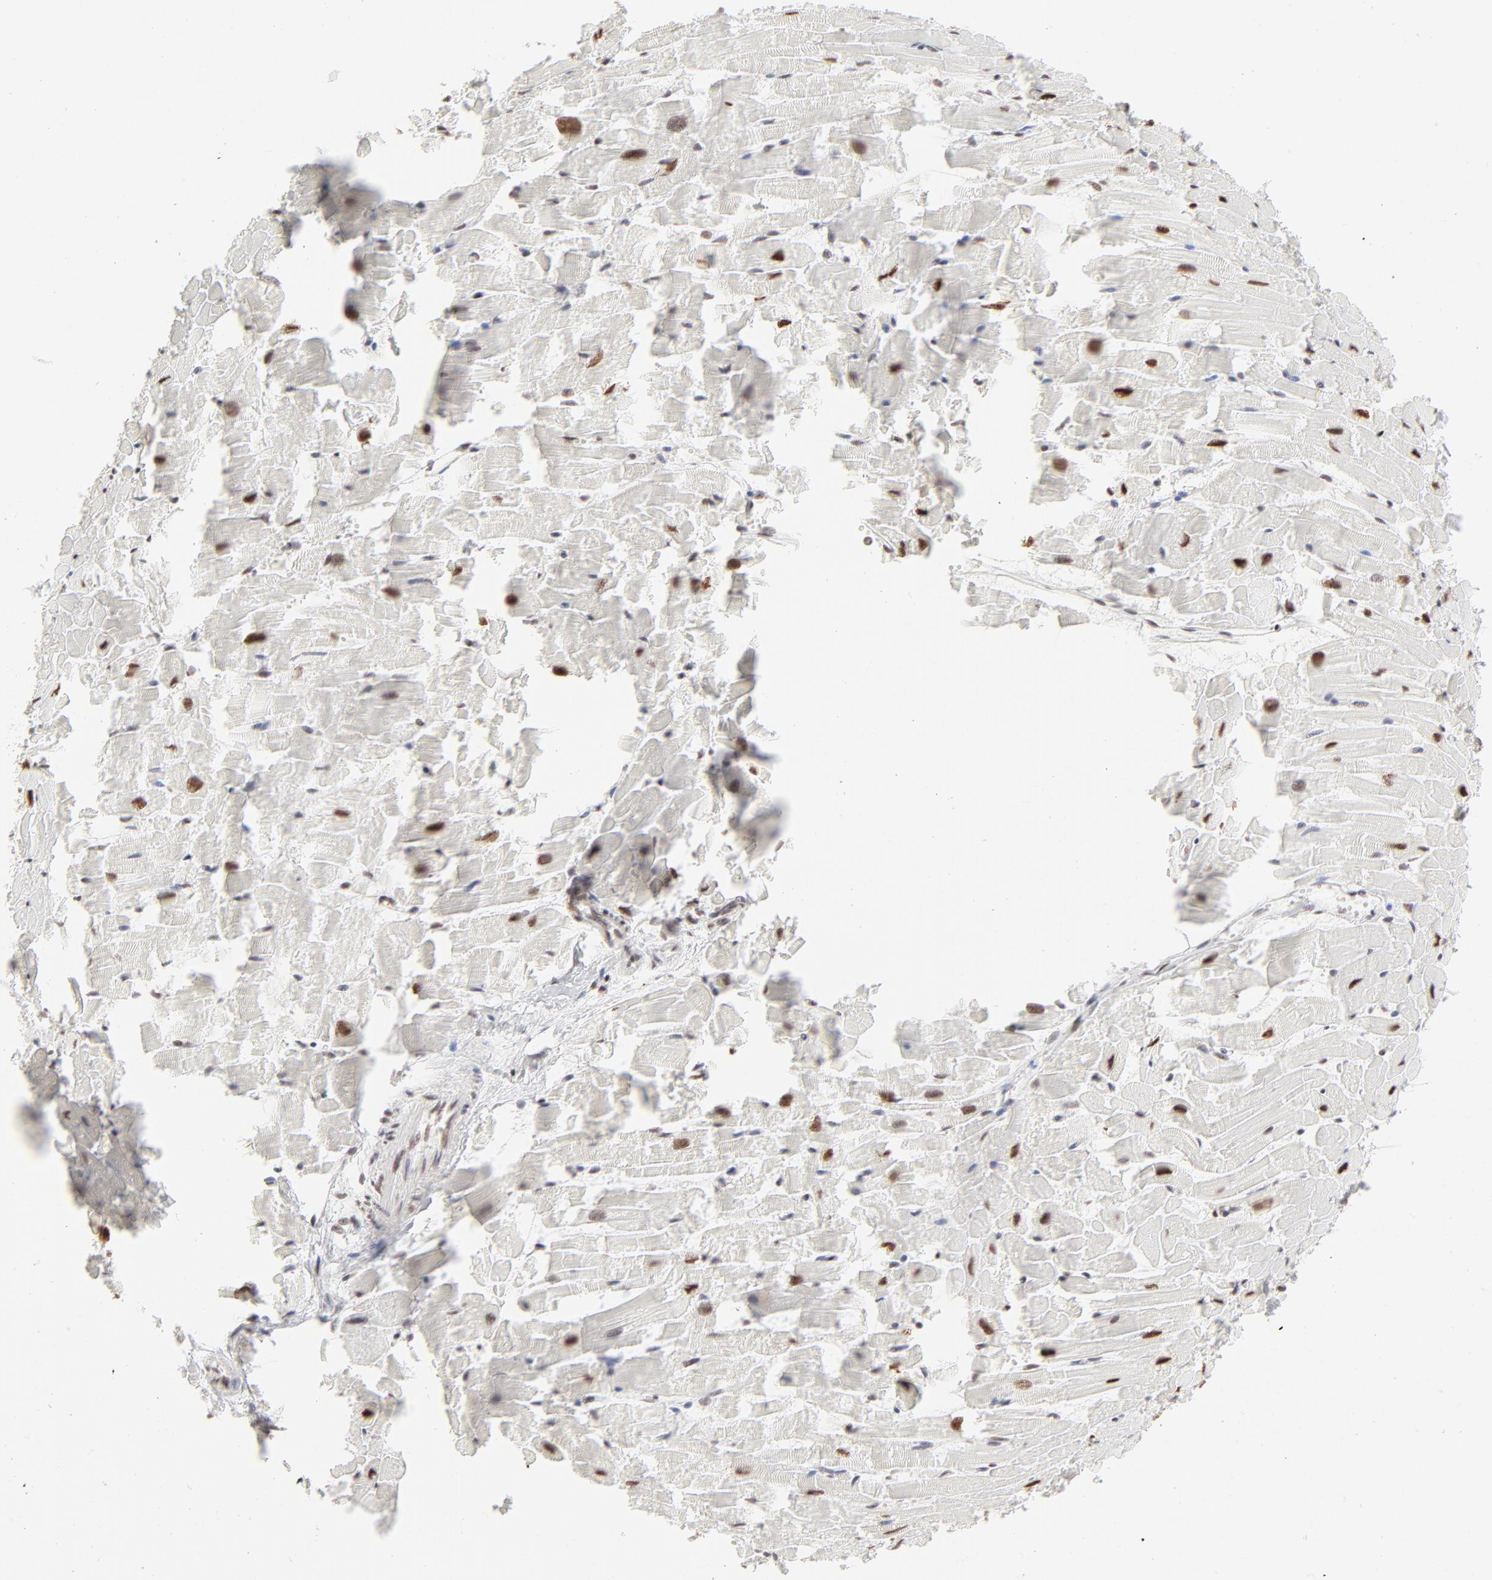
{"staining": {"intensity": "strong", "quantity": ">75%", "location": "nuclear"}, "tissue": "heart muscle", "cell_type": "Cardiomyocytes", "image_type": "normal", "snomed": [{"axis": "morphology", "description": "Normal tissue, NOS"}, {"axis": "topography", "description": "Heart"}], "caption": "Immunohistochemical staining of unremarkable human heart muscle shows strong nuclear protein expression in about >75% of cardiomyocytes. Immunohistochemistry (ihc) stains the protein of interest in brown and the nuclei are stained blue.", "gene": "TARDBP", "patient": {"sex": "female", "age": 19}}